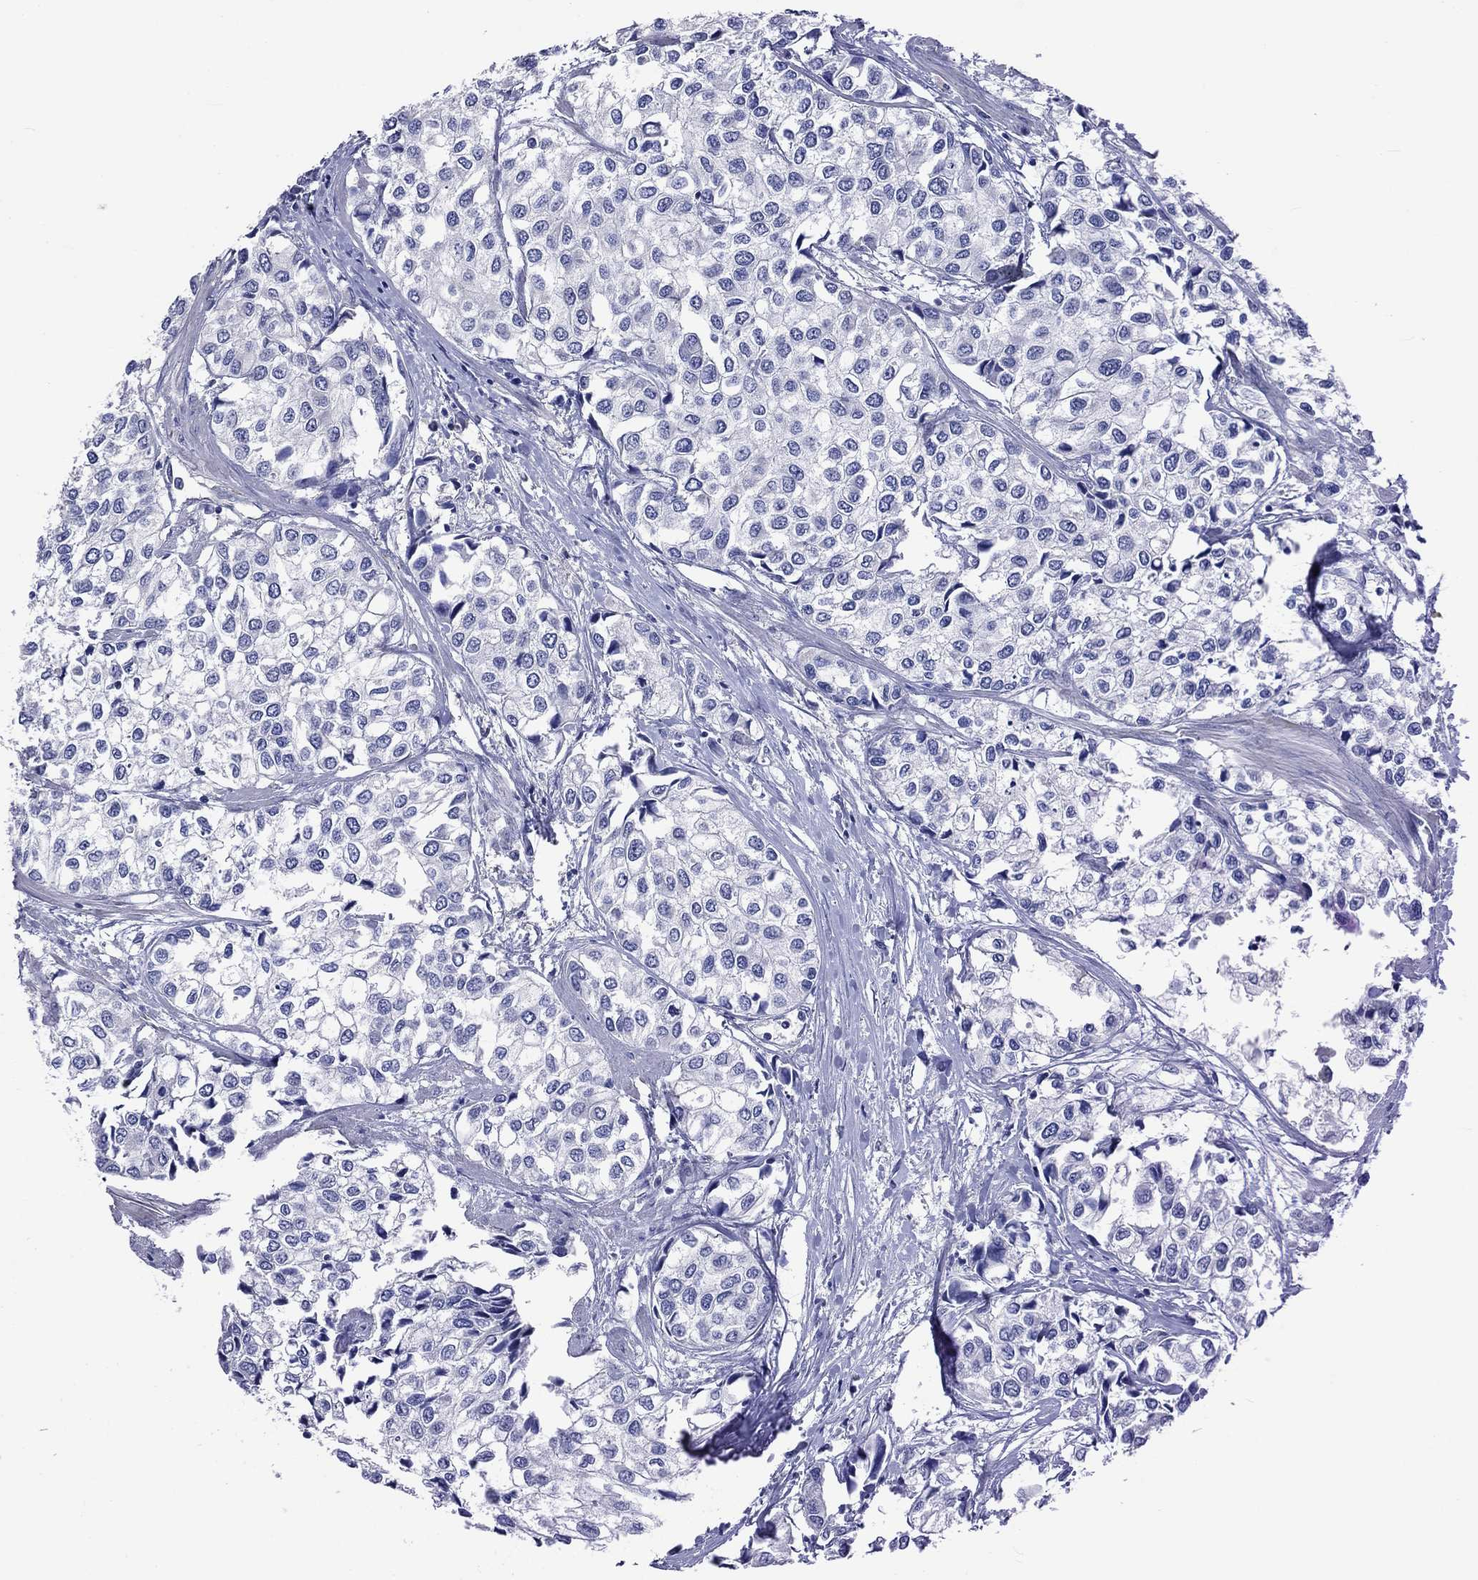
{"staining": {"intensity": "negative", "quantity": "none", "location": "none"}, "tissue": "urothelial cancer", "cell_type": "Tumor cells", "image_type": "cancer", "snomed": [{"axis": "morphology", "description": "Urothelial carcinoma, High grade"}, {"axis": "topography", "description": "Urinary bladder"}], "caption": "Histopathology image shows no significant protein staining in tumor cells of urothelial cancer.", "gene": "CNDP1", "patient": {"sex": "male", "age": 73}}